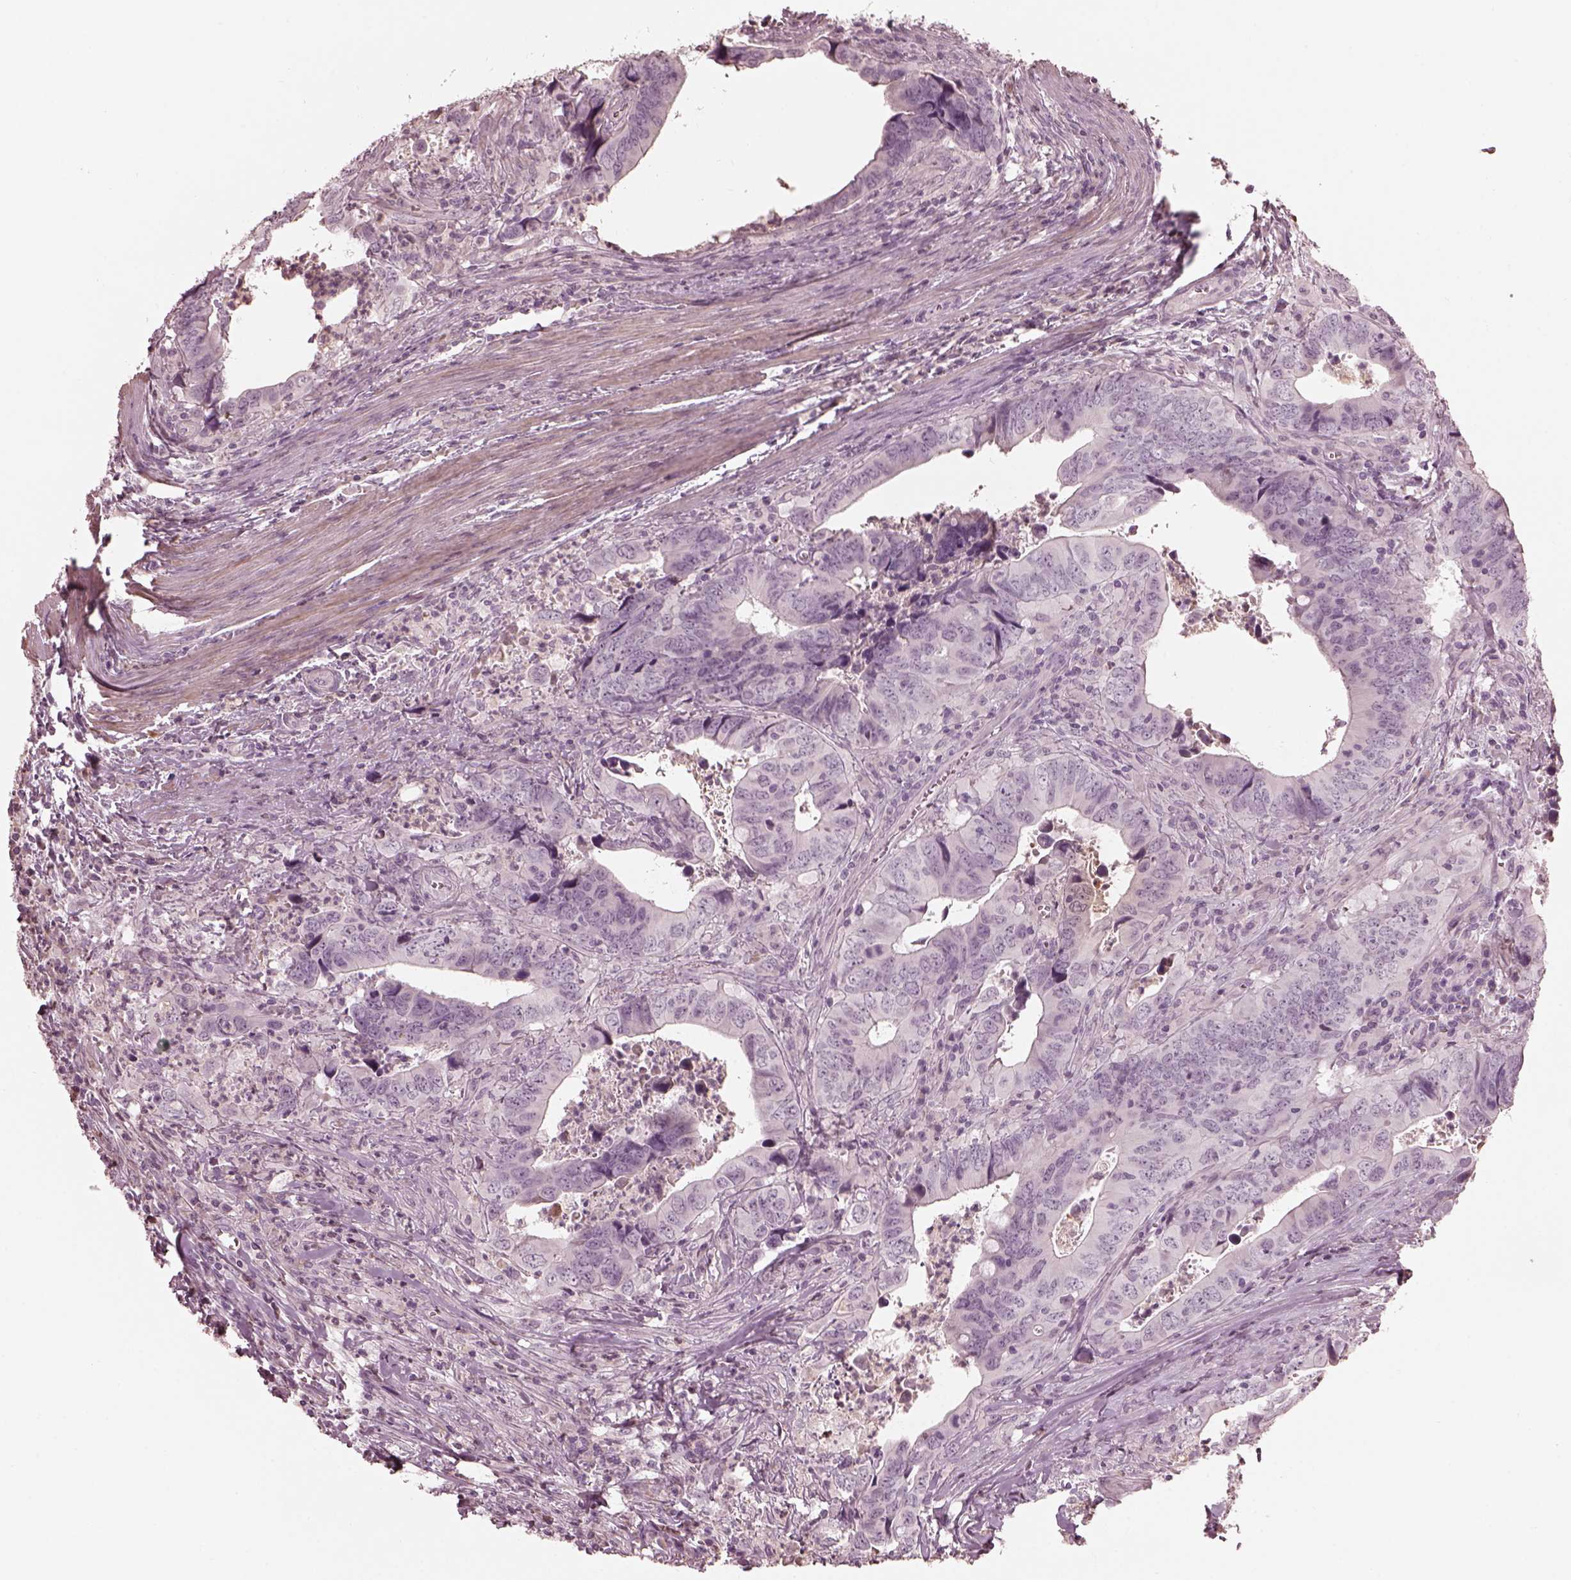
{"staining": {"intensity": "negative", "quantity": "none", "location": "none"}, "tissue": "colorectal cancer", "cell_type": "Tumor cells", "image_type": "cancer", "snomed": [{"axis": "morphology", "description": "Adenocarcinoma, NOS"}, {"axis": "topography", "description": "Colon"}], "caption": "Immunohistochemical staining of human colorectal cancer shows no significant positivity in tumor cells.", "gene": "OPTC", "patient": {"sex": "female", "age": 82}}